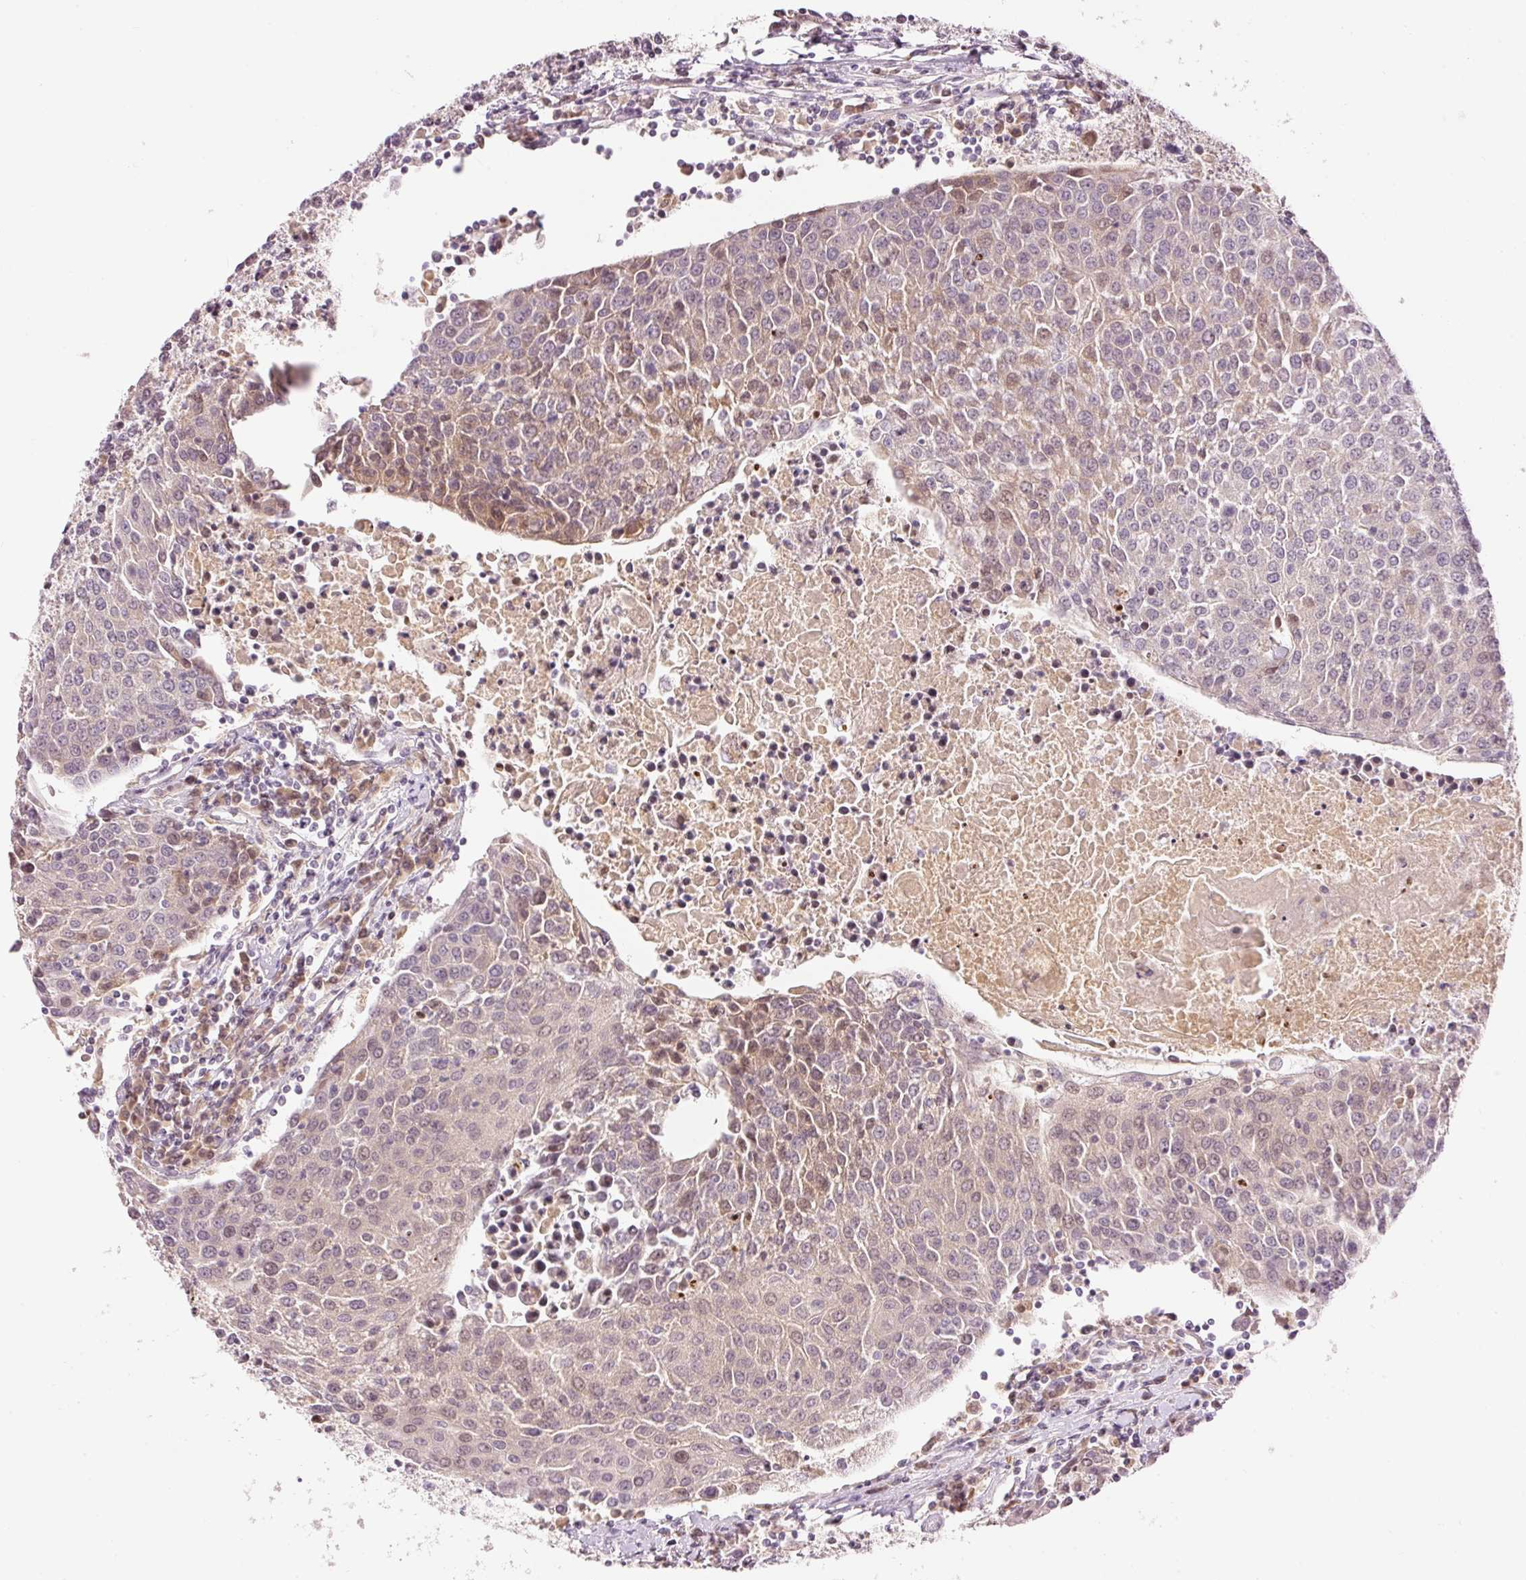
{"staining": {"intensity": "weak", "quantity": "<25%", "location": "cytoplasmic/membranous"}, "tissue": "urothelial cancer", "cell_type": "Tumor cells", "image_type": "cancer", "snomed": [{"axis": "morphology", "description": "Urothelial carcinoma, High grade"}, {"axis": "topography", "description": "Urinary bladder"}], "caption": "A histopathology image of urothelial carcinoma (high-grade) stained for a protein demonstrates no brown staining in tumor cells.", "gene": "ABHD11", "patient": {"sex": "female", "age": 85}}